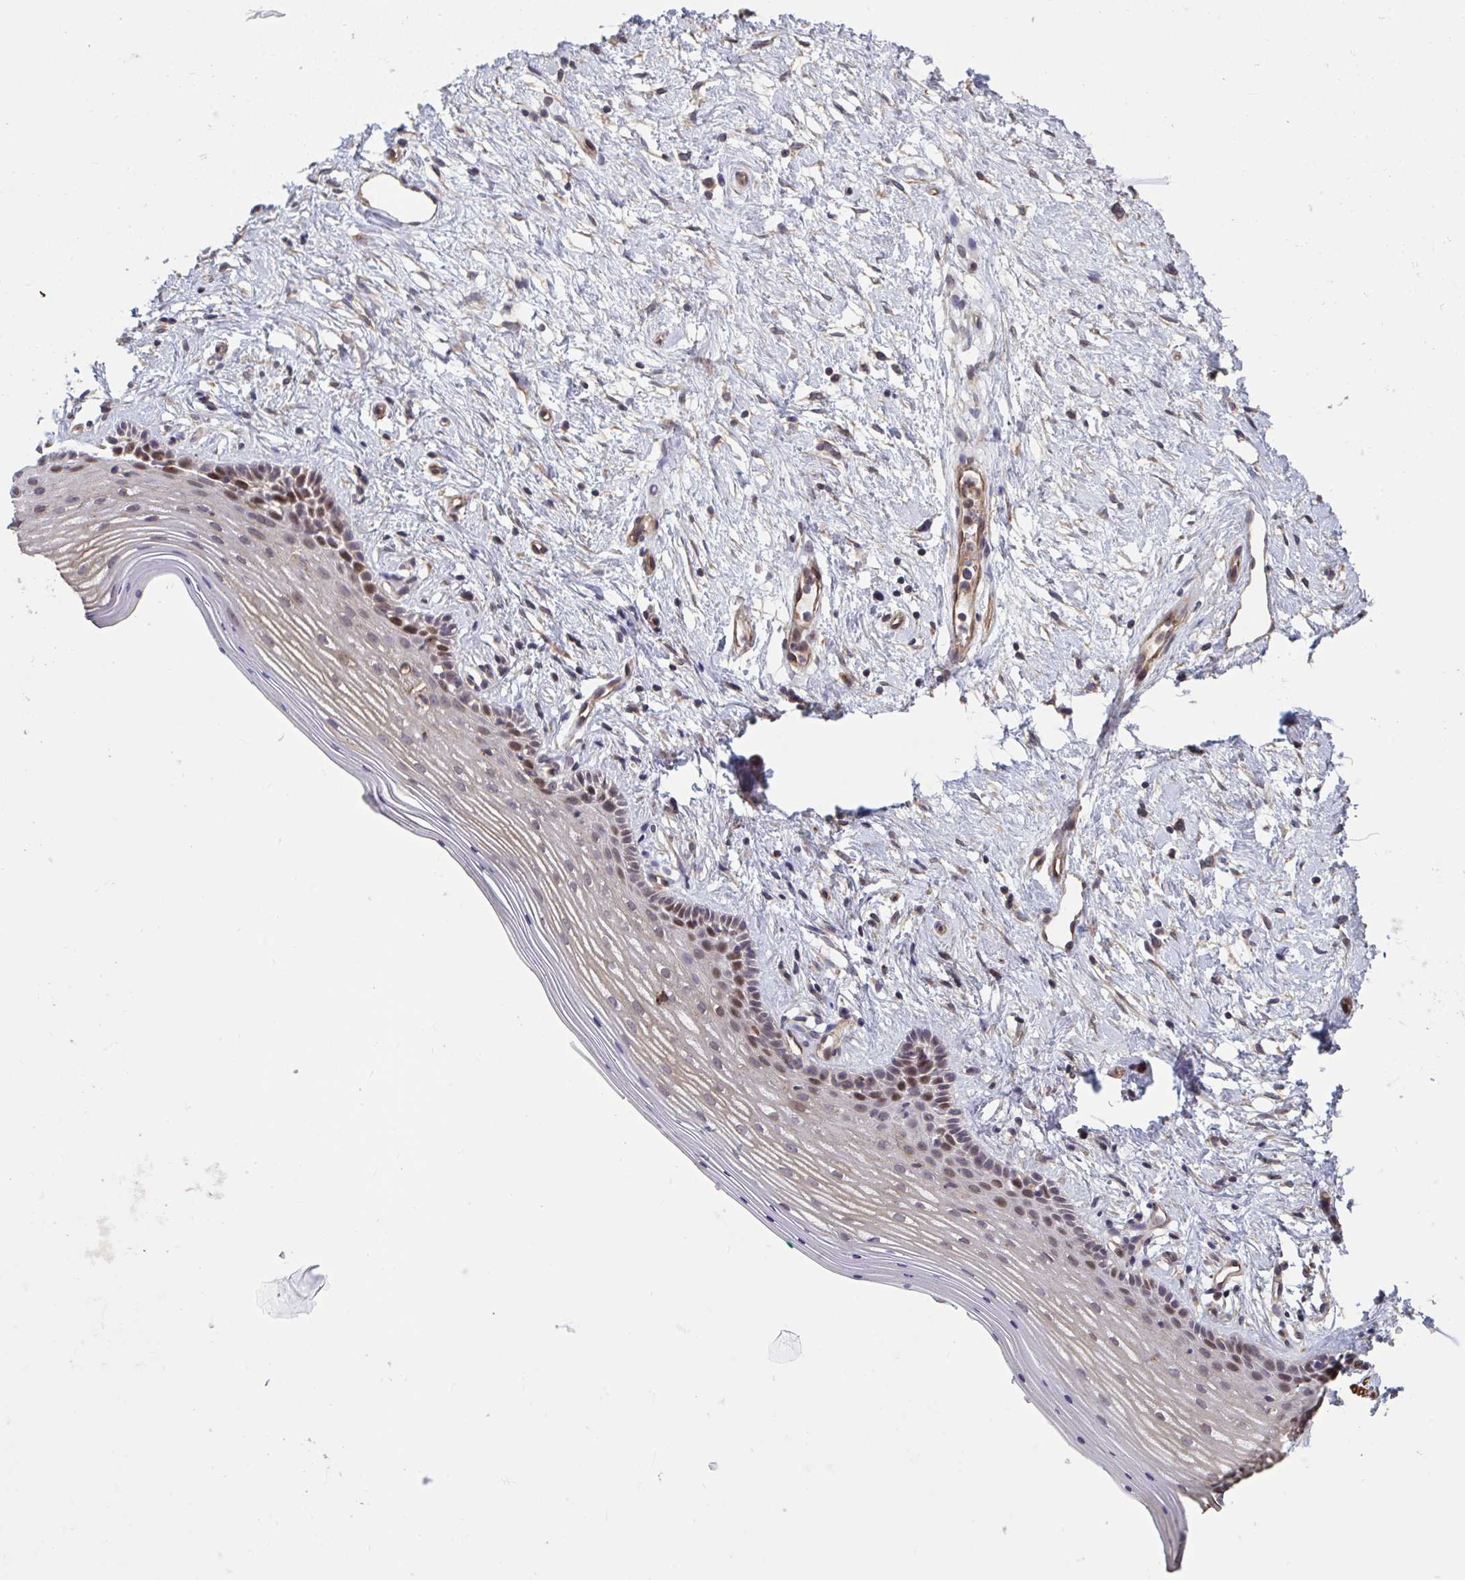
{"staining": {"intensity": "moderate", "quantity": "25%-75%", "location": "nuclear"}, "tissue": "vagina", "cell_type": "Squamous epithelial cells", "image_type": "normal", "snomed": [{"axis": "morphology", "description": "Normal tissue, NOS"}, {"axis": "topography", "description": "Vagina"}], "caption": "Immunohistochemistry (IHC) (DAB (3,3'-diaminobenzidine)) staining of benign vagina shows moderate nuclear protein expression in approximately 25%-75% of squamous epithelial cells.", "gene": "IPO5", "patient": {"sex": "female", "age": 42}}